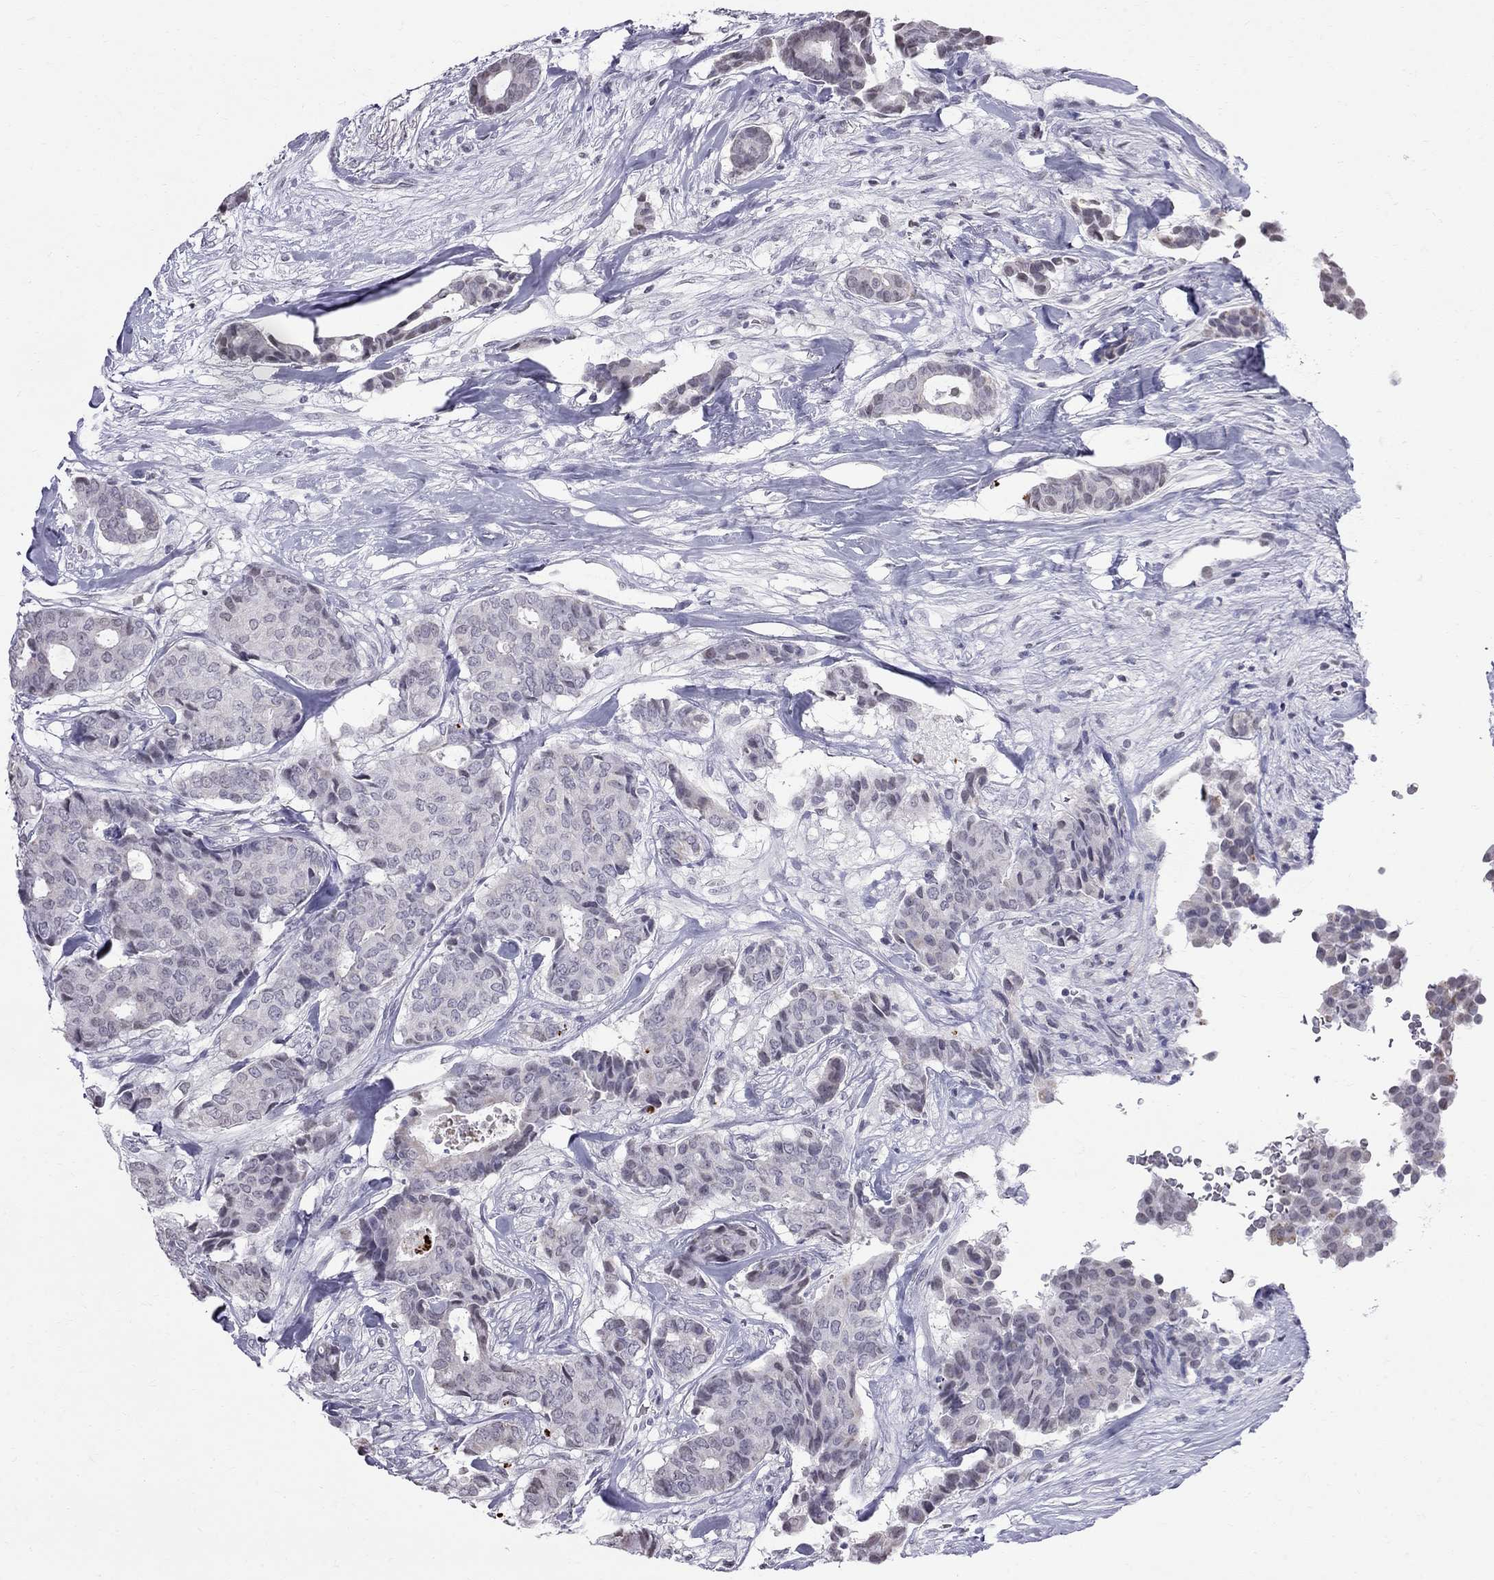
{"staining": {"intensity": "weak", "quantity": "<25%", "location": "cytoplasmic/membranous"}, "tissue": "breast cancer", "cell_type": "Tumor cells", "image_type": "cancer", "snomed": [{"axis": "morphology", "description": "Duct carcinoma"}, {"axis": "topography", "description": "Breast"}], "caption": "The image shows no significant positivity in tumor cells of breast cancer (invasive ductal carcinoma). The staining was performed using DAB (3,3'-diaminobenzidine) to visualize the protein expression in brown, while the nuclei were stained in blue with hematoxylin (Magnification: 20x).", "gene": "MUC15", "patient": {"sex": "female", "age": 75}}